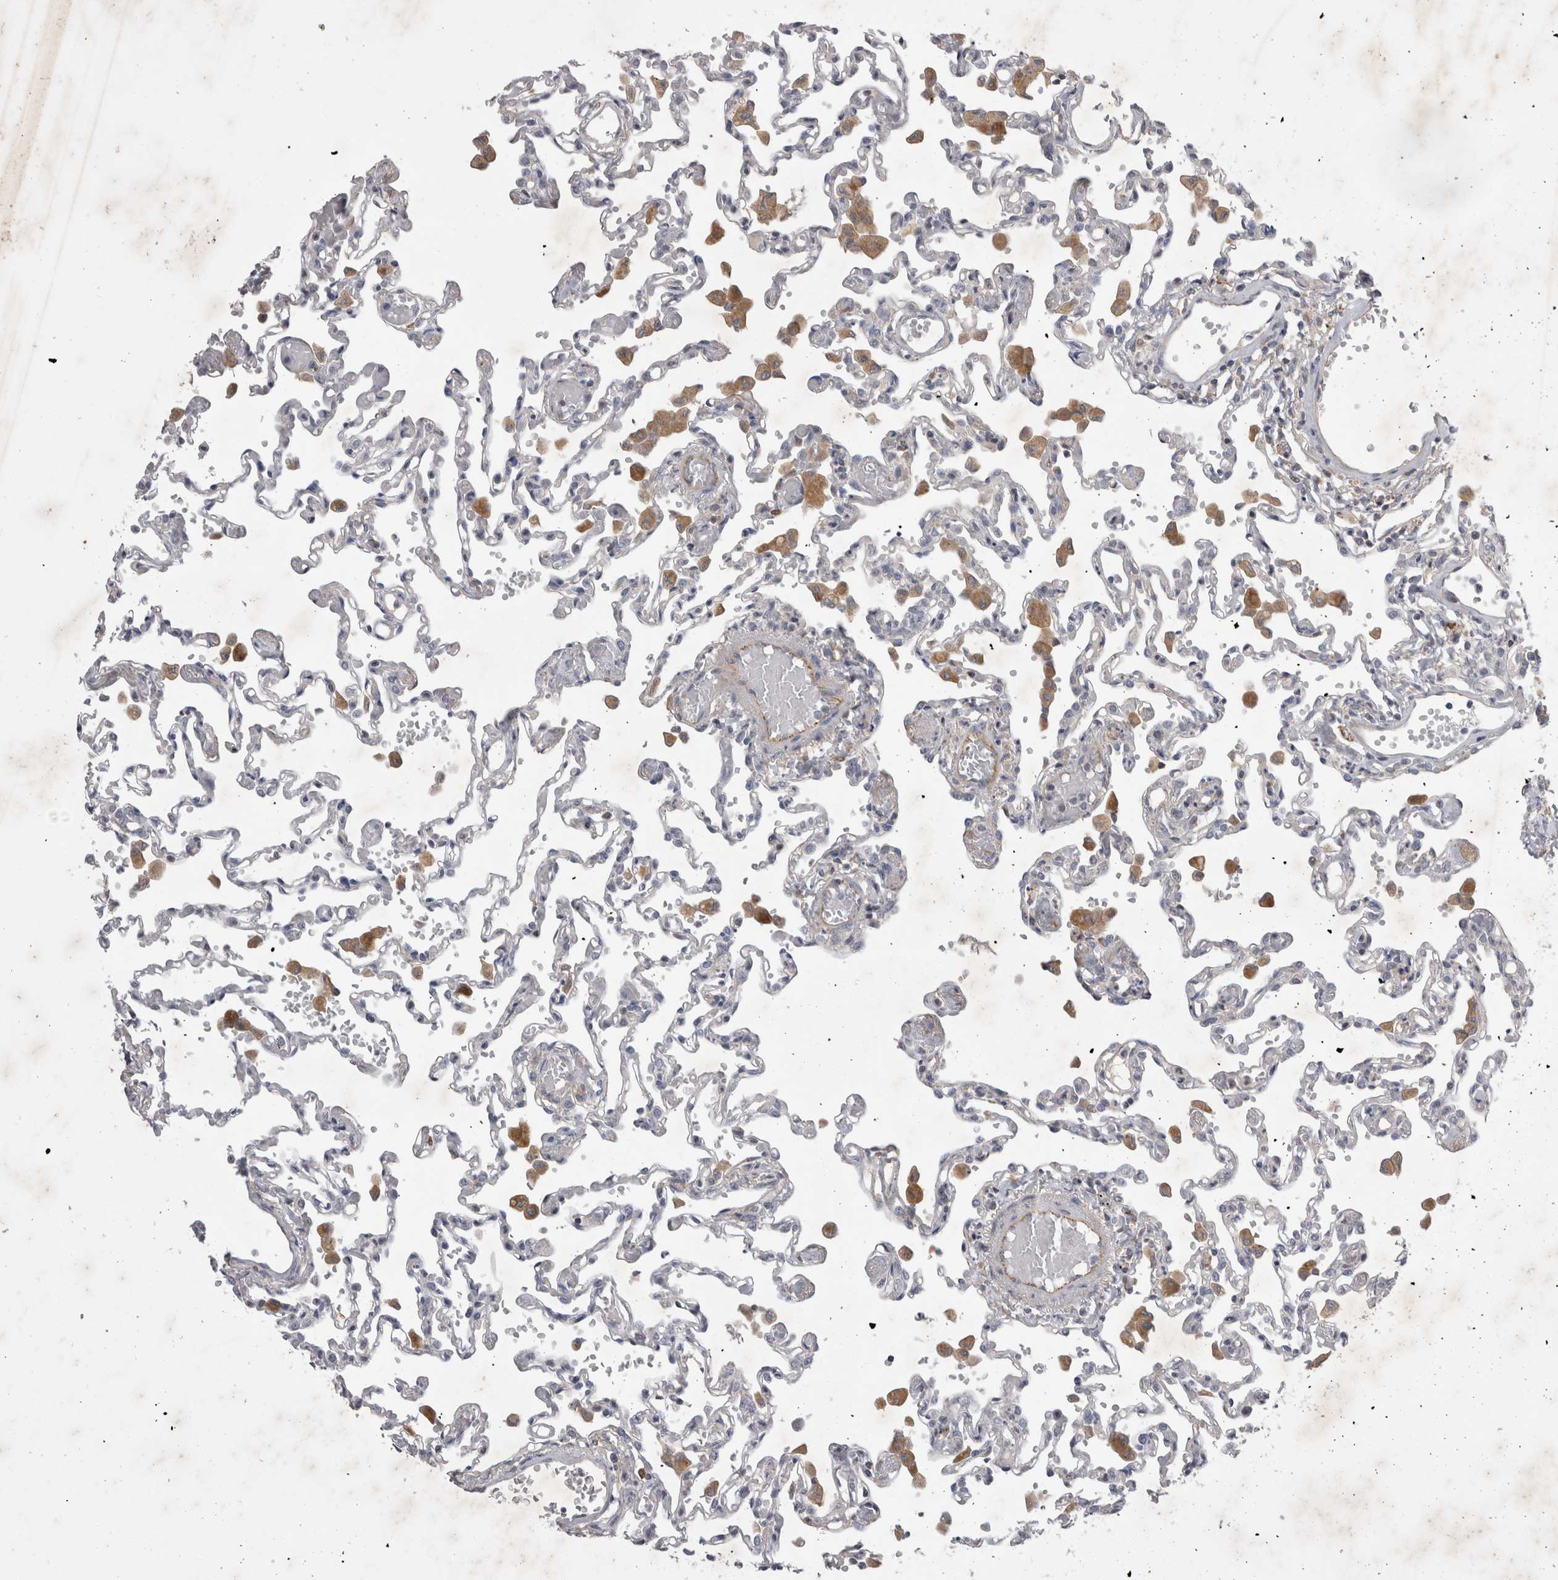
{"staining": {"intensity": "weak", "quantity": "<25%", "location": "cytoplasmic/membranous"}, "tissue": "lung", "cell_type": "Alveolar cells", "image_type": "normal", "snomed": [{"axis": "morphology", "description": "Normal tissue, NOS"}, {"axis": "topography", "description": "Bronchus"}, {"axis": "topography", "description": "Lung"}], "caption": "Lung stained for a protein using immunohistochemistry (IHC) reveals no positivity alveolar cells.", "gene": "STRADB", "patient": {"sex": "female", "age": 49}}